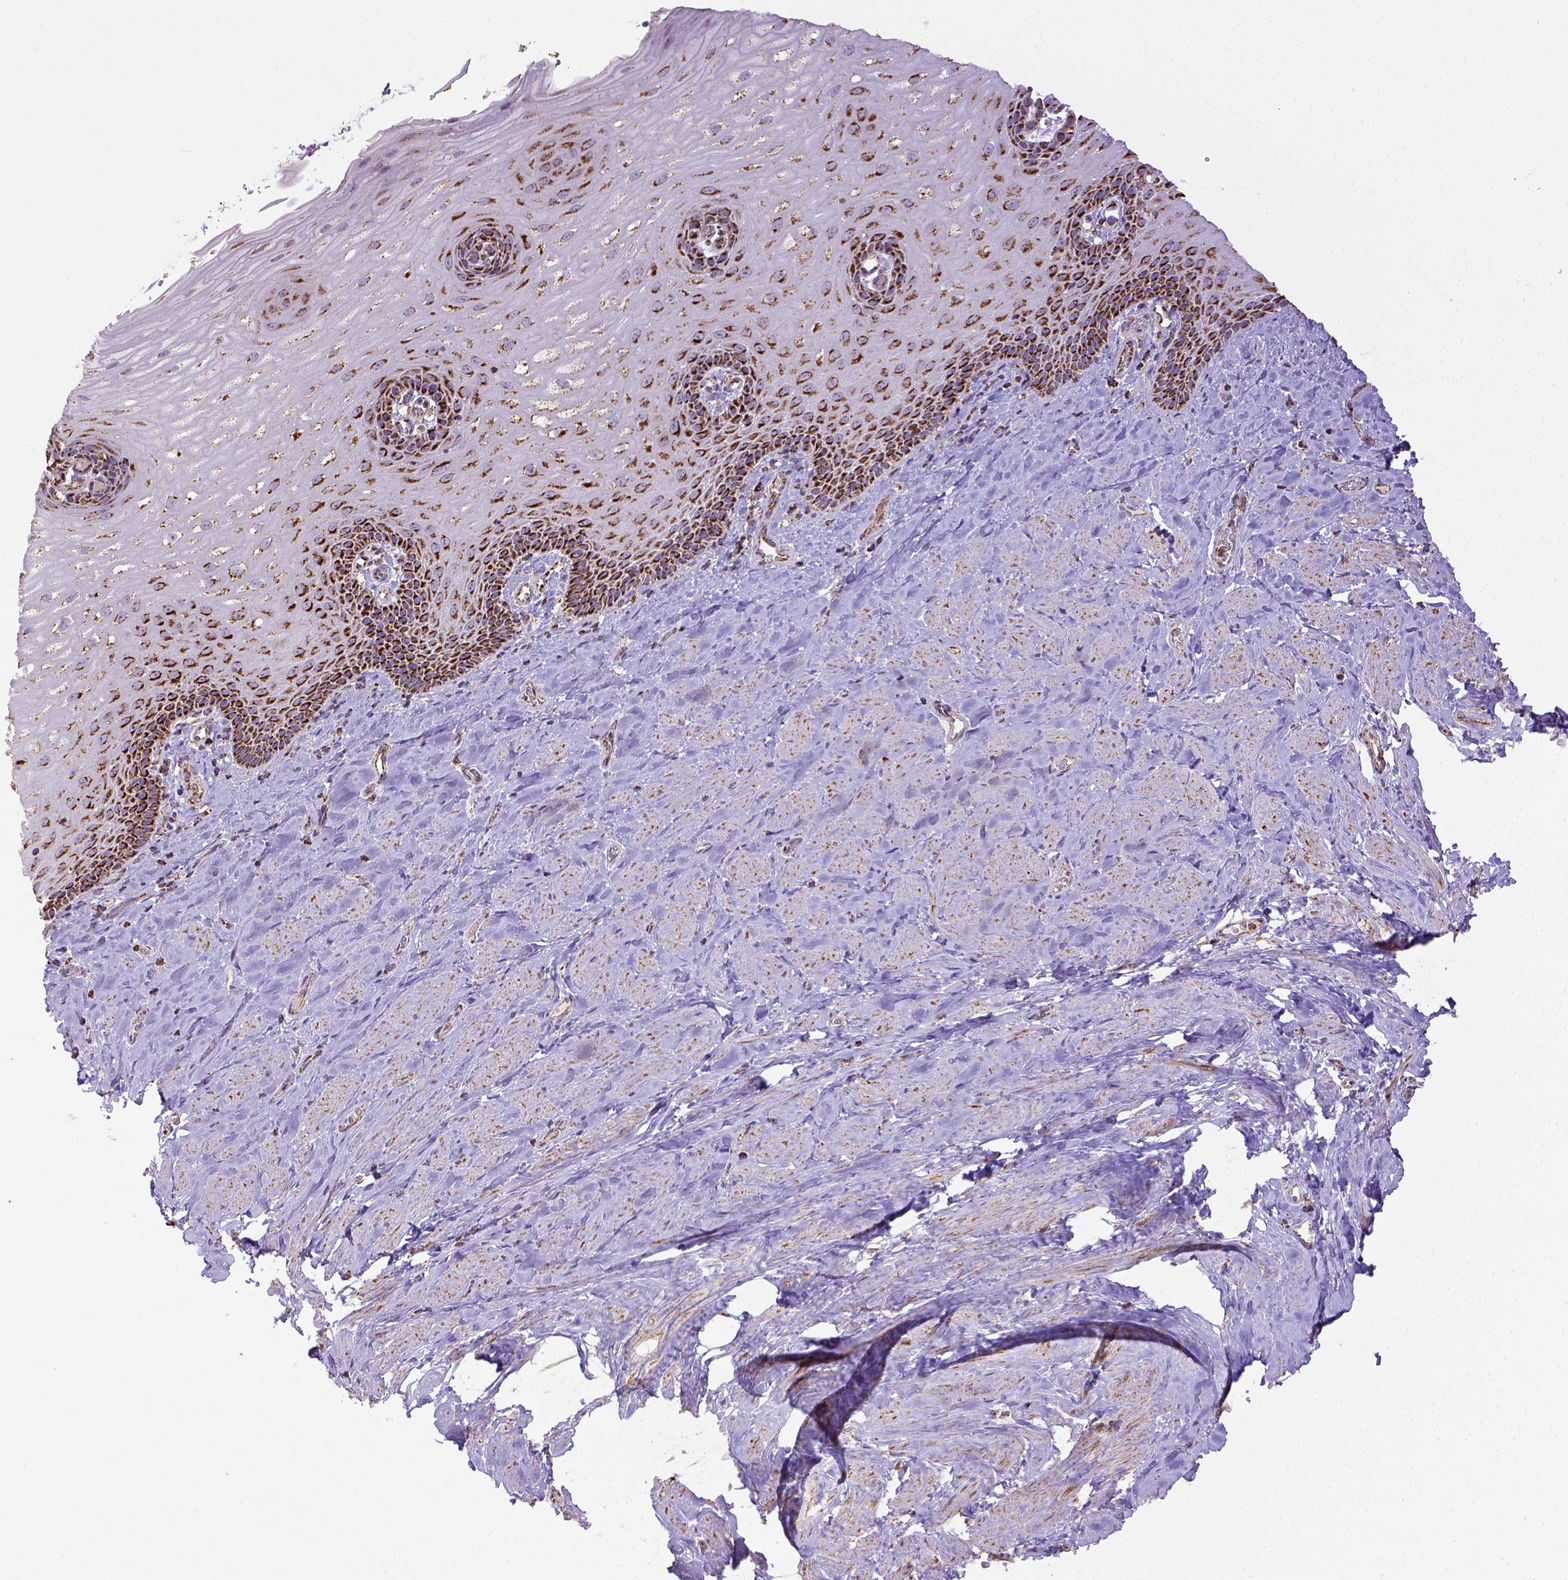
{"staining": {"intensity": "strong", "quantity": ">75%", "location": "cytoplasmic/membranous"}, "tissue": "esophagus", "cell_type": "Squamous epithelial cells", "image_type": "normal", "snomed": [{"axis": "morphology", "description": "Normal tissue, NOS"}, {"axis": "topography", "description": "Esophagus"}], "caption": "The photomicrograph exhibits staining of normal esophagus, revealing strong cytoplasmic/membranous protein positivity (brown color) within squamous epithelial cells. (Brightfield microscopy of DAB IHC at high magnification).", "gene": "MT", "patient": {"sex": "male", "age": 64}}